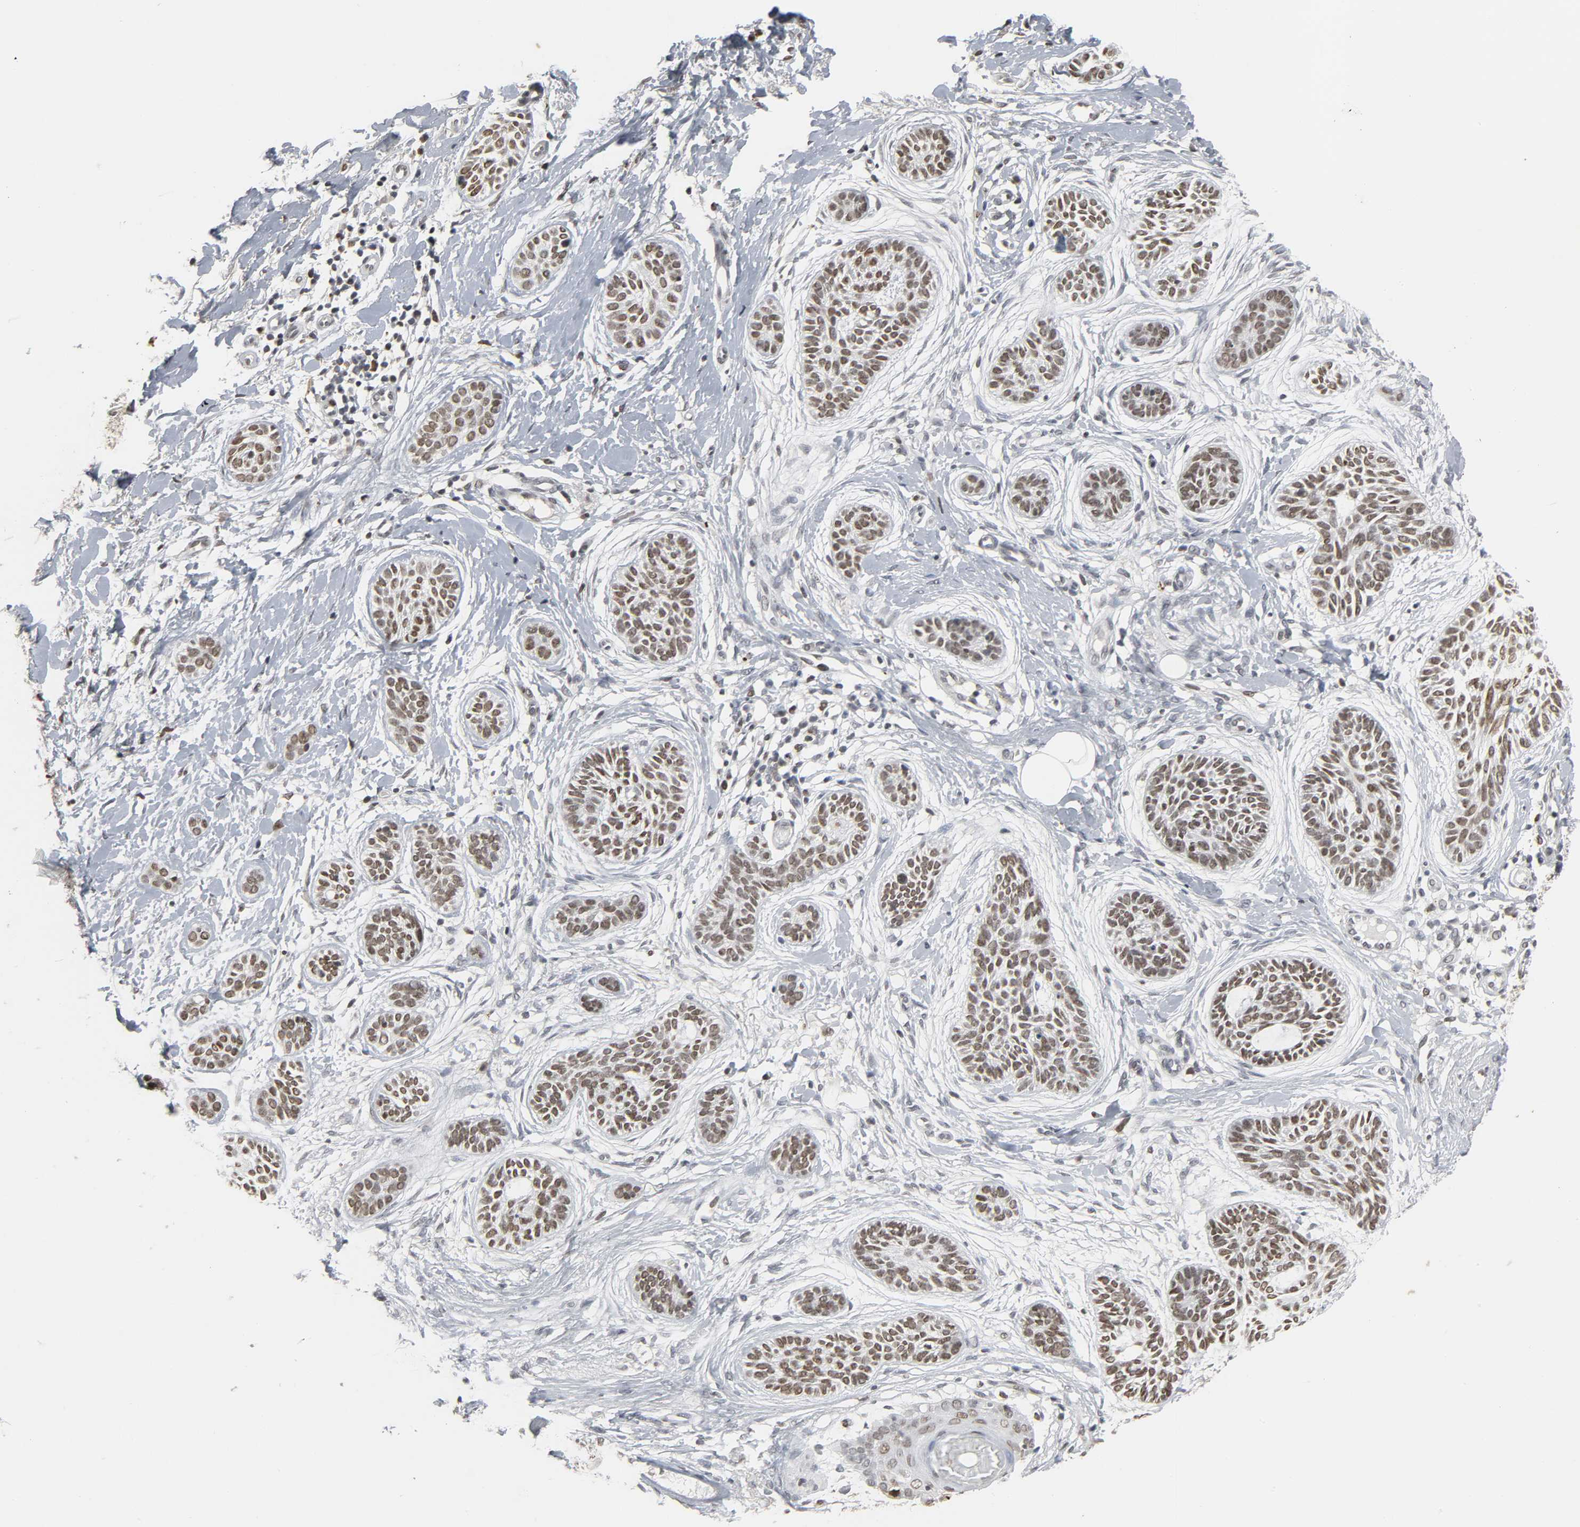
{"staining": {"intensity": "weak", "quantity": ">75%", "location": "nuclear"}, "tissue": "skin cancer", "cell_type": "Tumor cells", "image_type": "cancer", "snomed": [{"axis": "morphology", "description": "Normal tissue, NOS"}, {"axis": "morphology", "description": "Basal cell carcinoma"}, {"axis": "topography", "description": "Skin"}], "caption": "Immunohistochemical staining of skin cancer (basal cell carcinoma) demonstrates low levels of weak nuclear protein staining in about >75% of tumor cells.", "gene": "DAZAP1", "patient": {"sex": "male", "age": 63}}